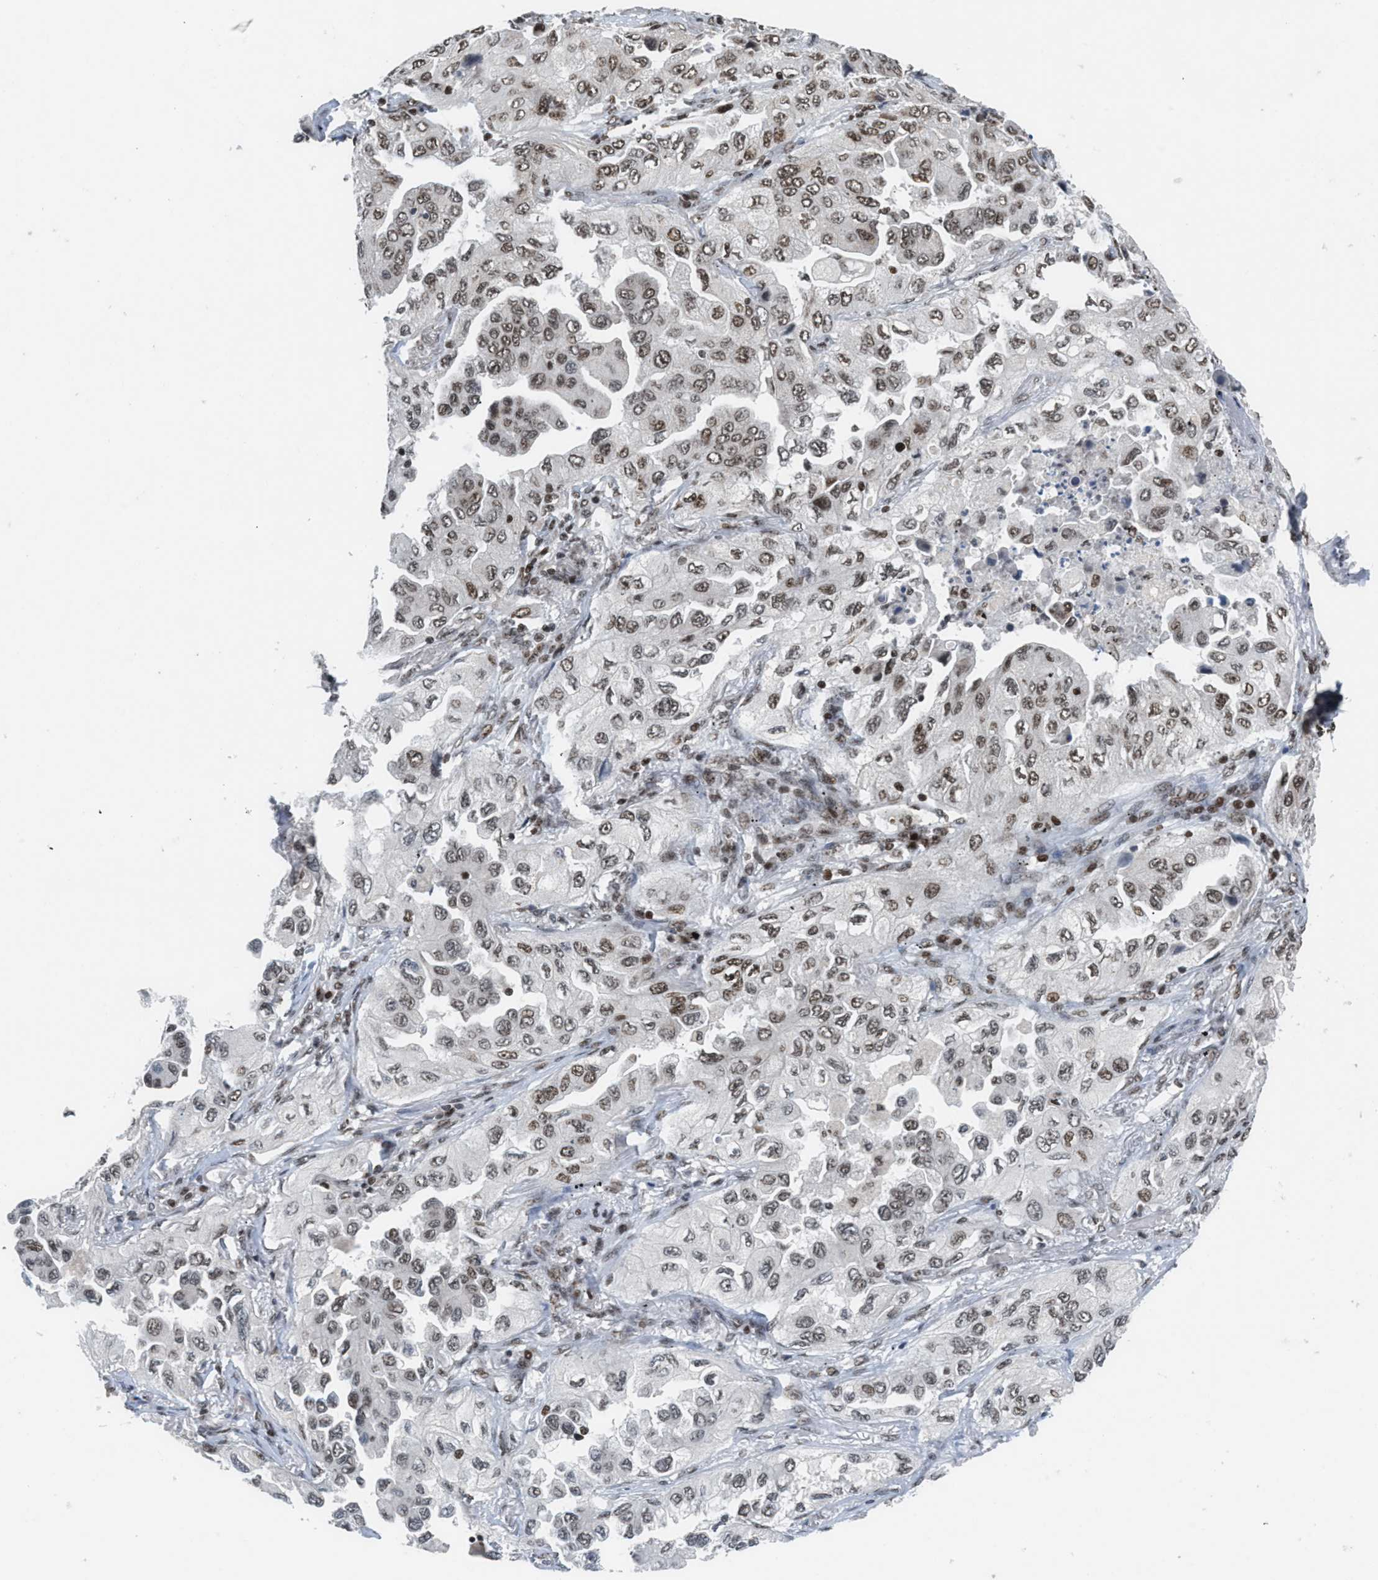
{"staining": {"intensity": "moderate", "quantity": "25%-75%", "location": "nuclear"}, "tissue": "lung cancer", "cell_type": "Tumor cells", "image_type": "cancer", "snomed": [{"axis": "morphology", "description": "Adenocarcinoma, NOS"}, {"axis": "topography", "description": "Lung"}], "caption": "Lung adenocarcinoma tissue demonstrates moderate nuclear expression in approximately 25%-75% of tumor cells, visualized by immunohistochemistry. Using DAB (brown) and hematoxylin (blue) stains, captured at high magnification using brightfield microscopy.", "gene": "RAD51B", "patient": {"sex": "female", "age": 65}}